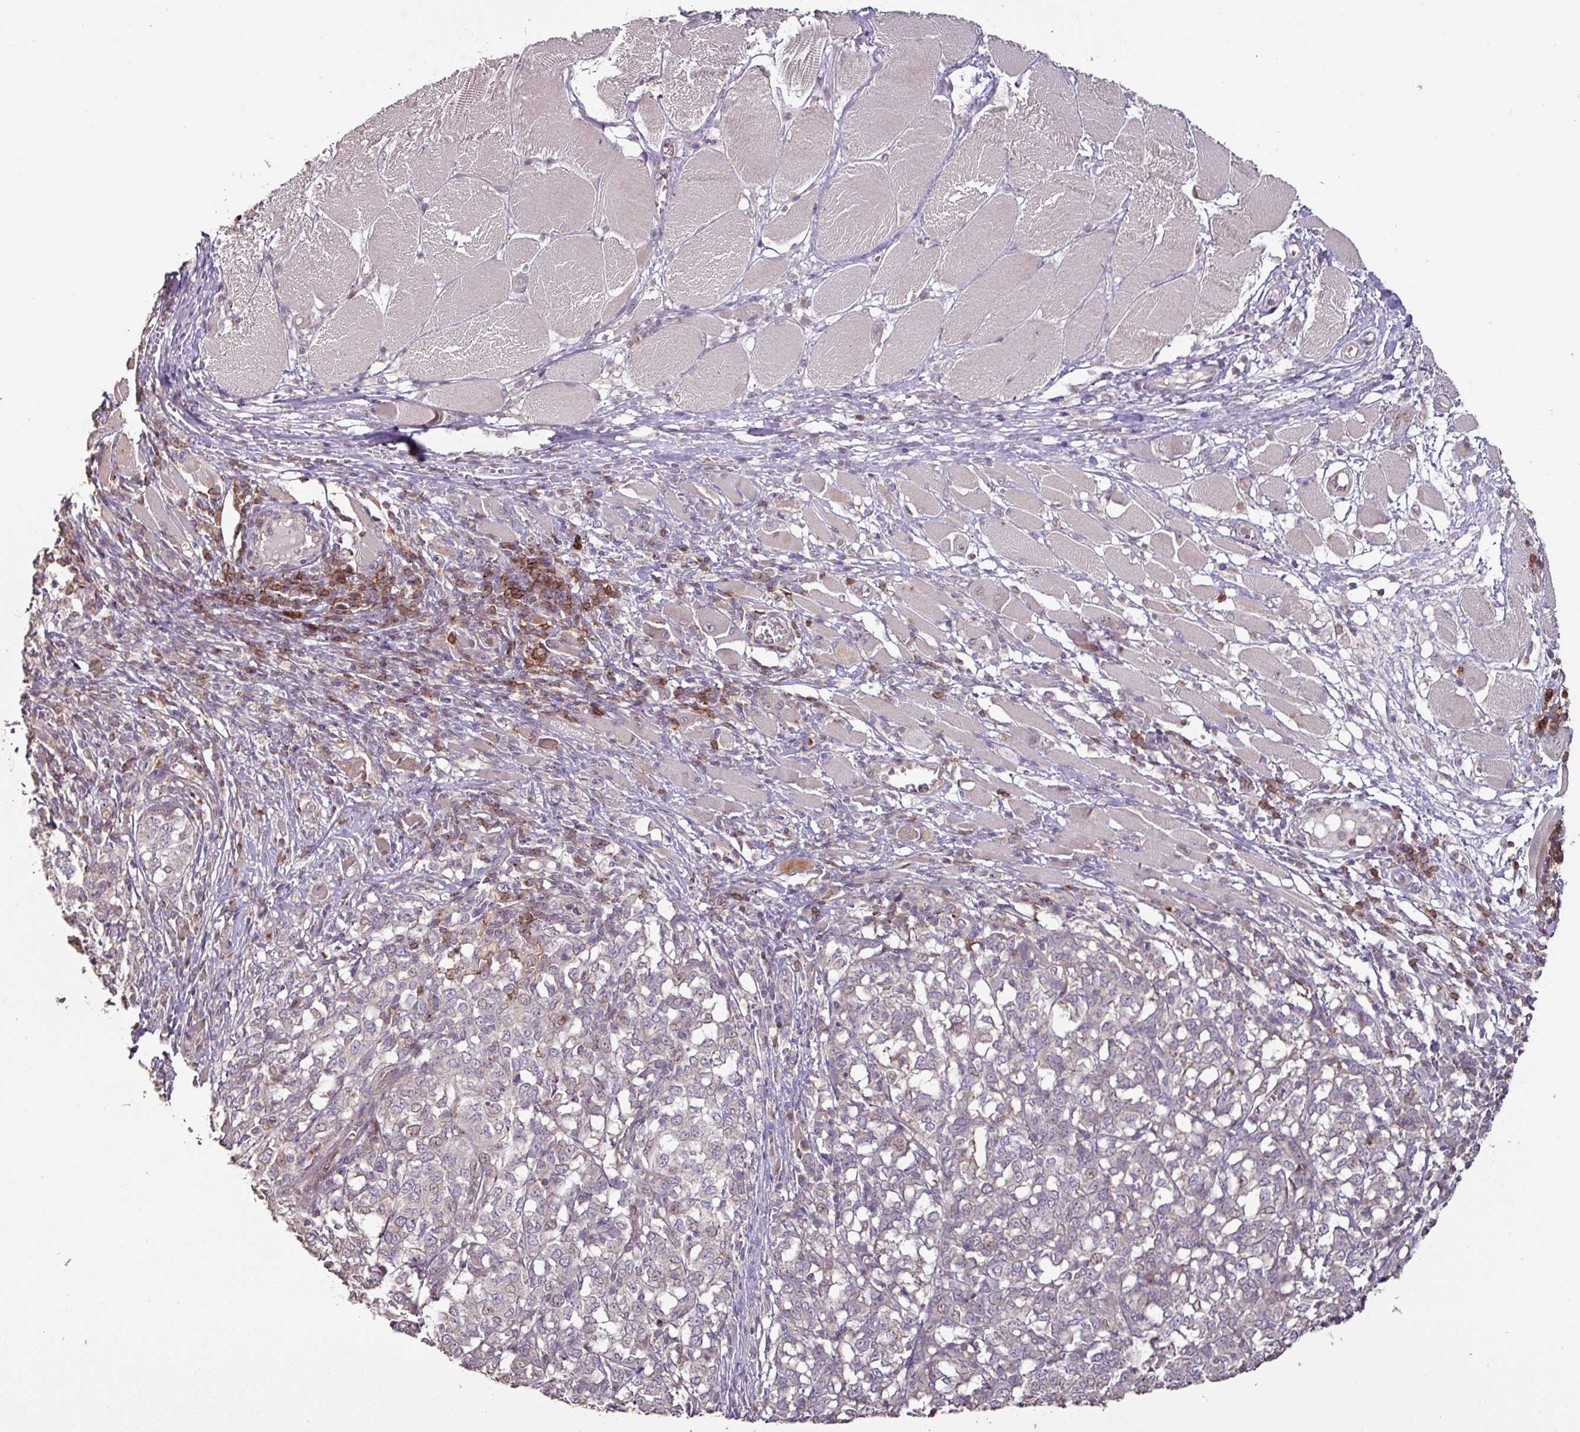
{"staining": {"intensity": "negative", "quantity": "none", "location": "none"}, "tissue": "melanoma", "cell_type": "Tumor cells", "image_type": "cancer", "snomed": [{"axis": "morphology", "description": "Malignant melanoma, NOS"}, {"axis": "topography", "description": "Skin"}], "caption": "Tumor cells show no significant protein staining in melanoma.", "gene": "CXCR5", "patient": {"sex": "female", "age": 72}}